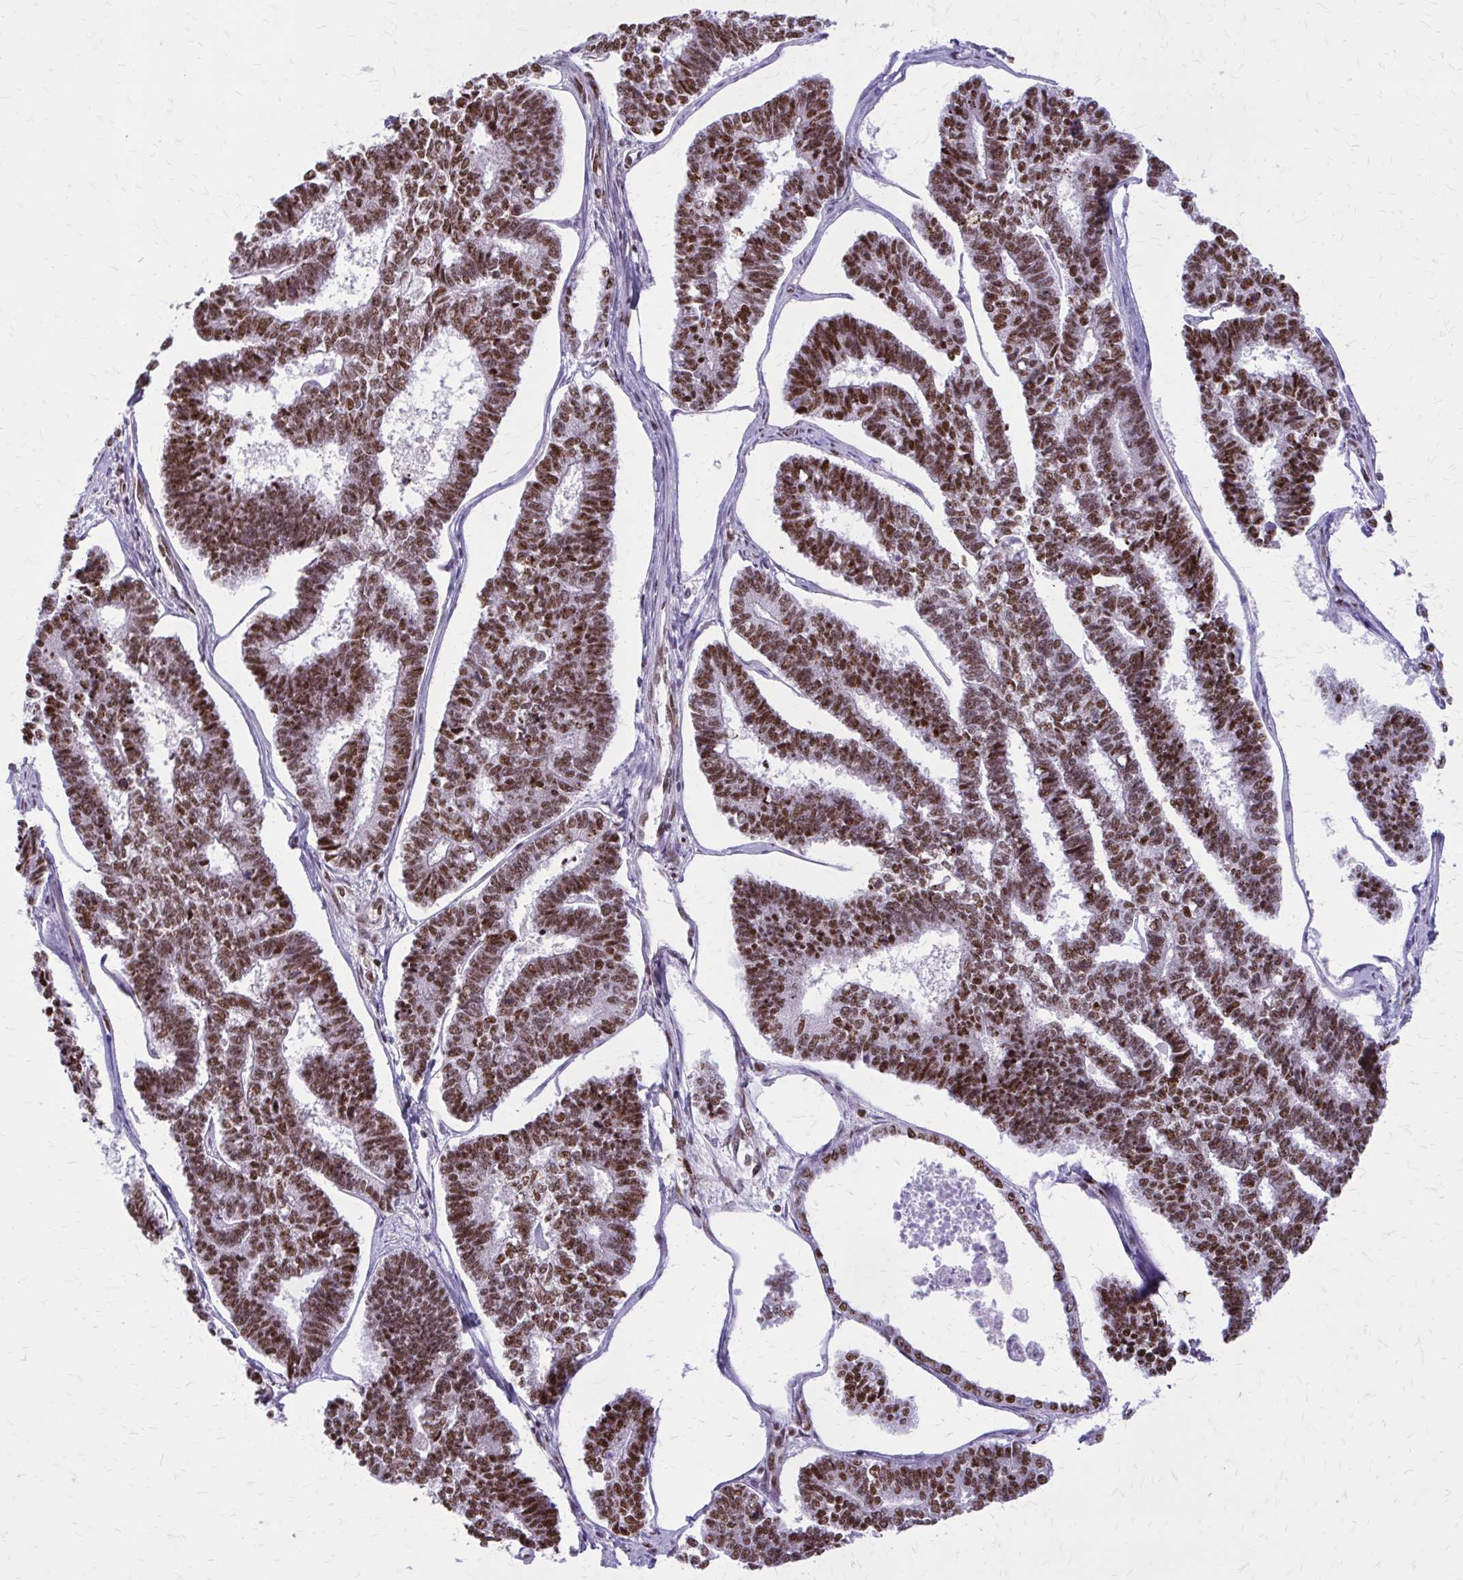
{"staining": {"intensity": "strong", "quantity": ">75%", "location": "nuclear"}, "tissue": "endometrial cancer", "cell_type": "Tumor cells", "image_type": "cancer", "snomed": [{"axis": "morphology", "description": "Adenocarcinoma, NOS"}, {"axis": "topography", "description": "Endometrium"}], "caption": "Protein staining of endometrial adenocarcinoma tissue displays strong nuclear positivity in approximately >75% of tumor cells. (DAB (3,3'-diaminobenzidine) IHC with brightfield microscopy, high magnification).", "gene": "NRBF2", "patient": {"sex": "female", "age": 70}}